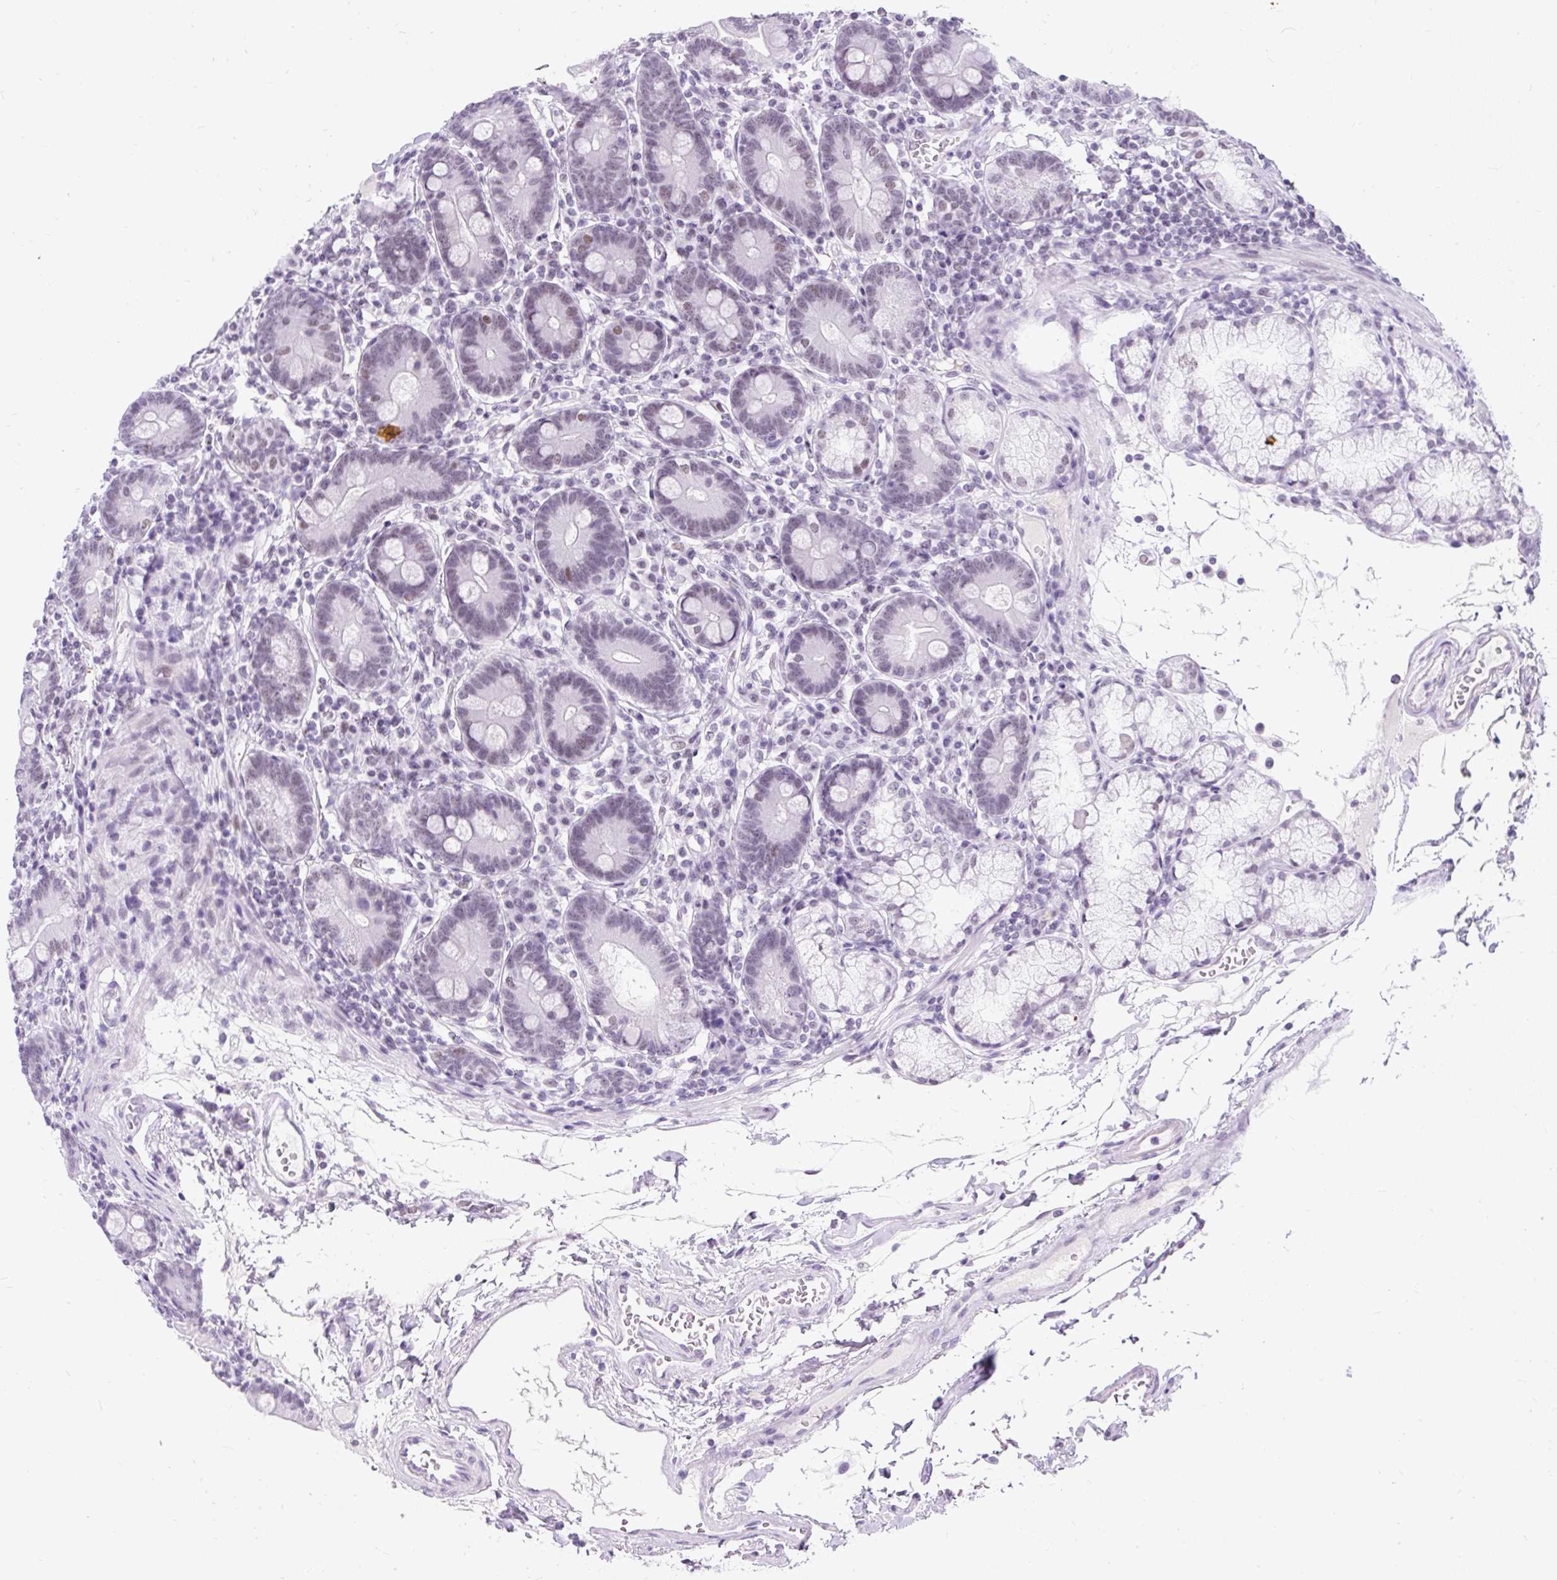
{"staining": {"intensity": "weak", "quantity": "<25%", "location": "nuclear"}, "tissue": "duodenum", "cell_type": "Glandular cells", "image_type": "normal", "snomed": [{"axis": "morphology", "description": "Normal tissue, NOS"}, {"axis": "topography", "description": "Duodenum"}], "caption": "Photomicrograph shows no protein positivity in glandular cells of benign duodenum. (Immunohistochemistry, brightfield microscopy, high magnification).", "gene": "PLCXD2", "patient": {"sex": "female", "age": 67}}